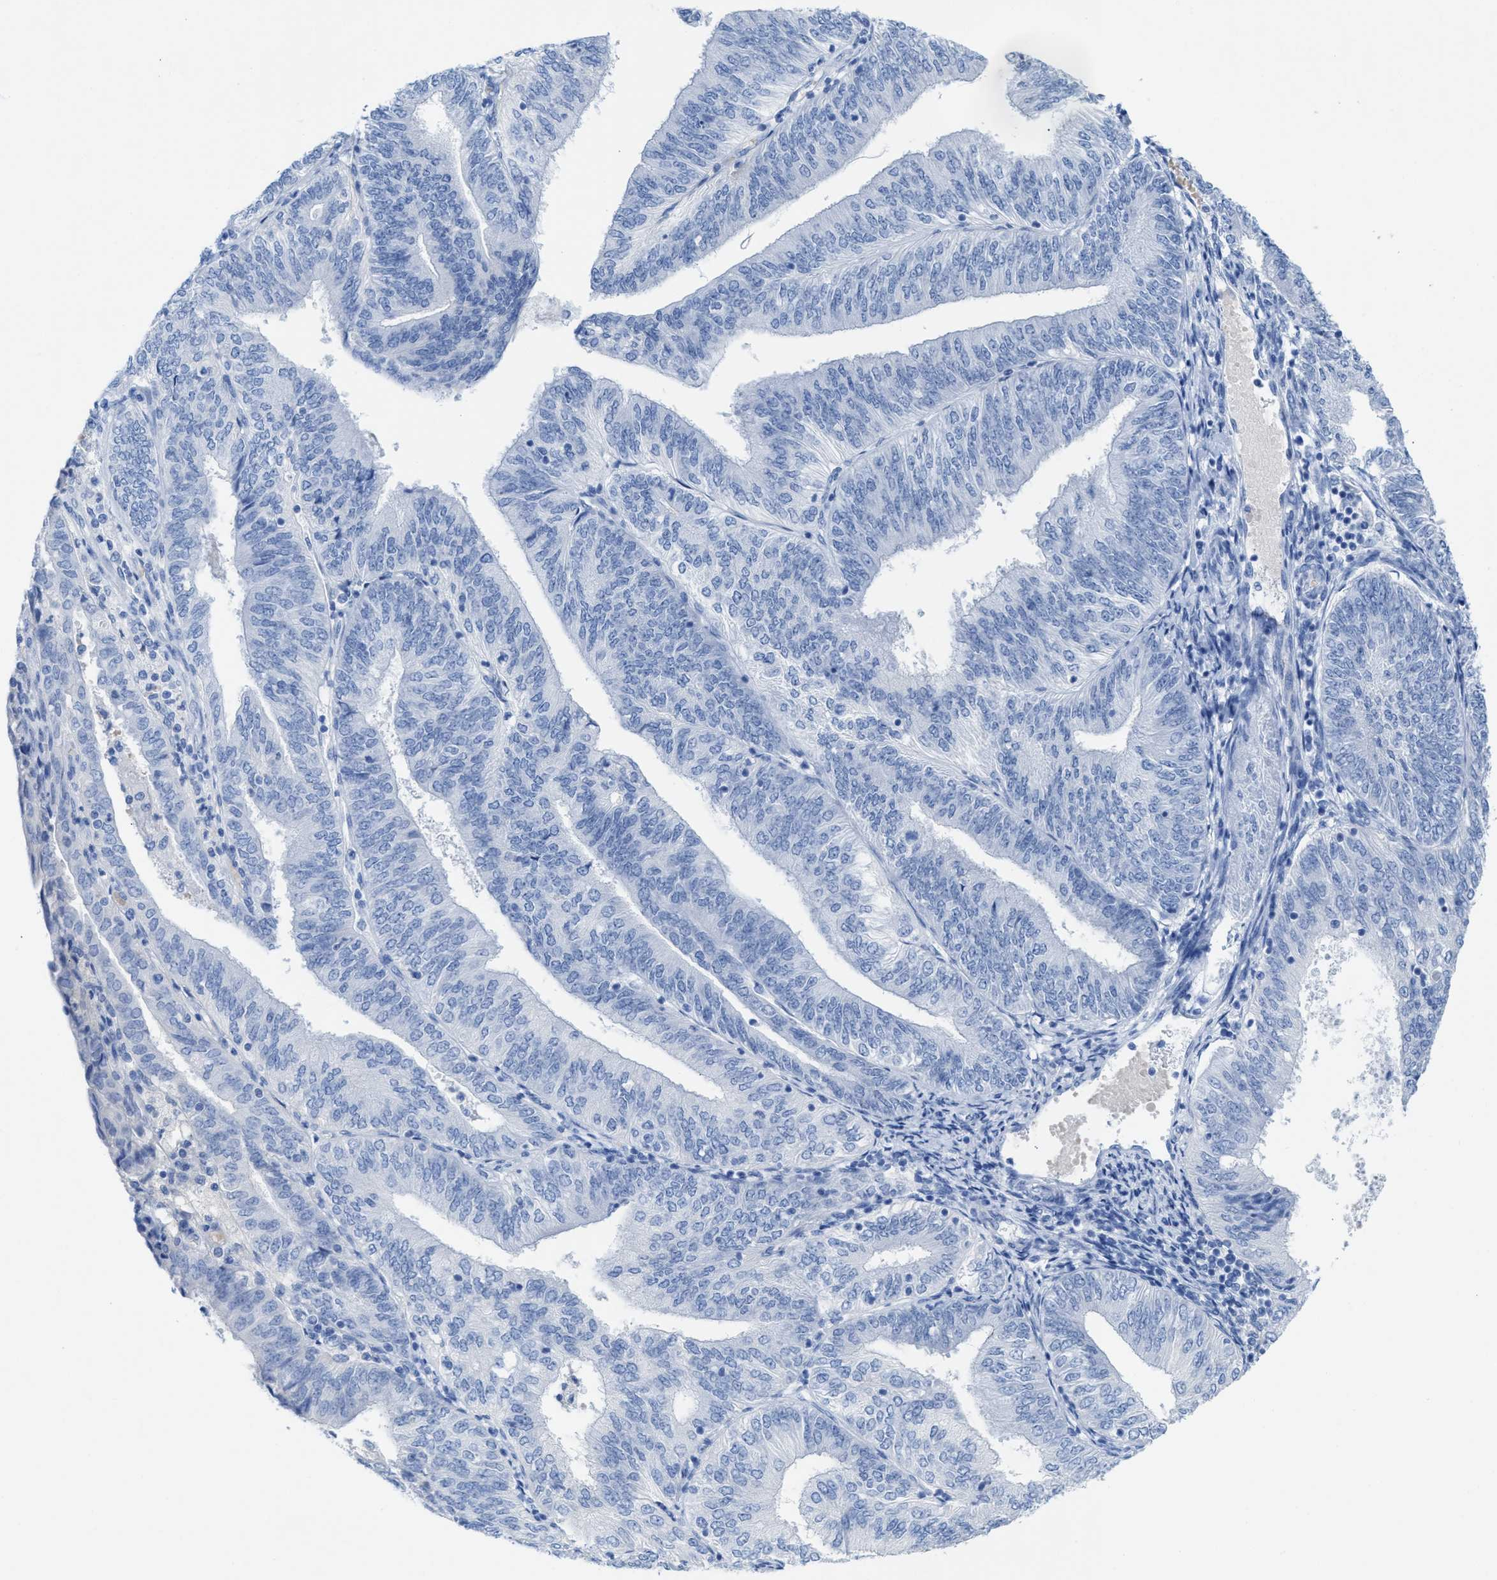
{"staining": {"intensity": "negative", "quantity": "none", "location": "none"}, "tissue": "endometrial cancer", "cell_type": "Tumor cells", "image_type": "cancer", "snomed": [{"axis": "morphology", "description": "Adenocarcinoma, NOS"}, {"axis": "topography", "description": "Endometrium"}], "caption": "Endometrial cancer stained for a protein using immunohistochemistry (IHC) exhibits no expression tumor cells.", "gene": "ANKFN1", "patient": {"sex": "female", "age": 58}}